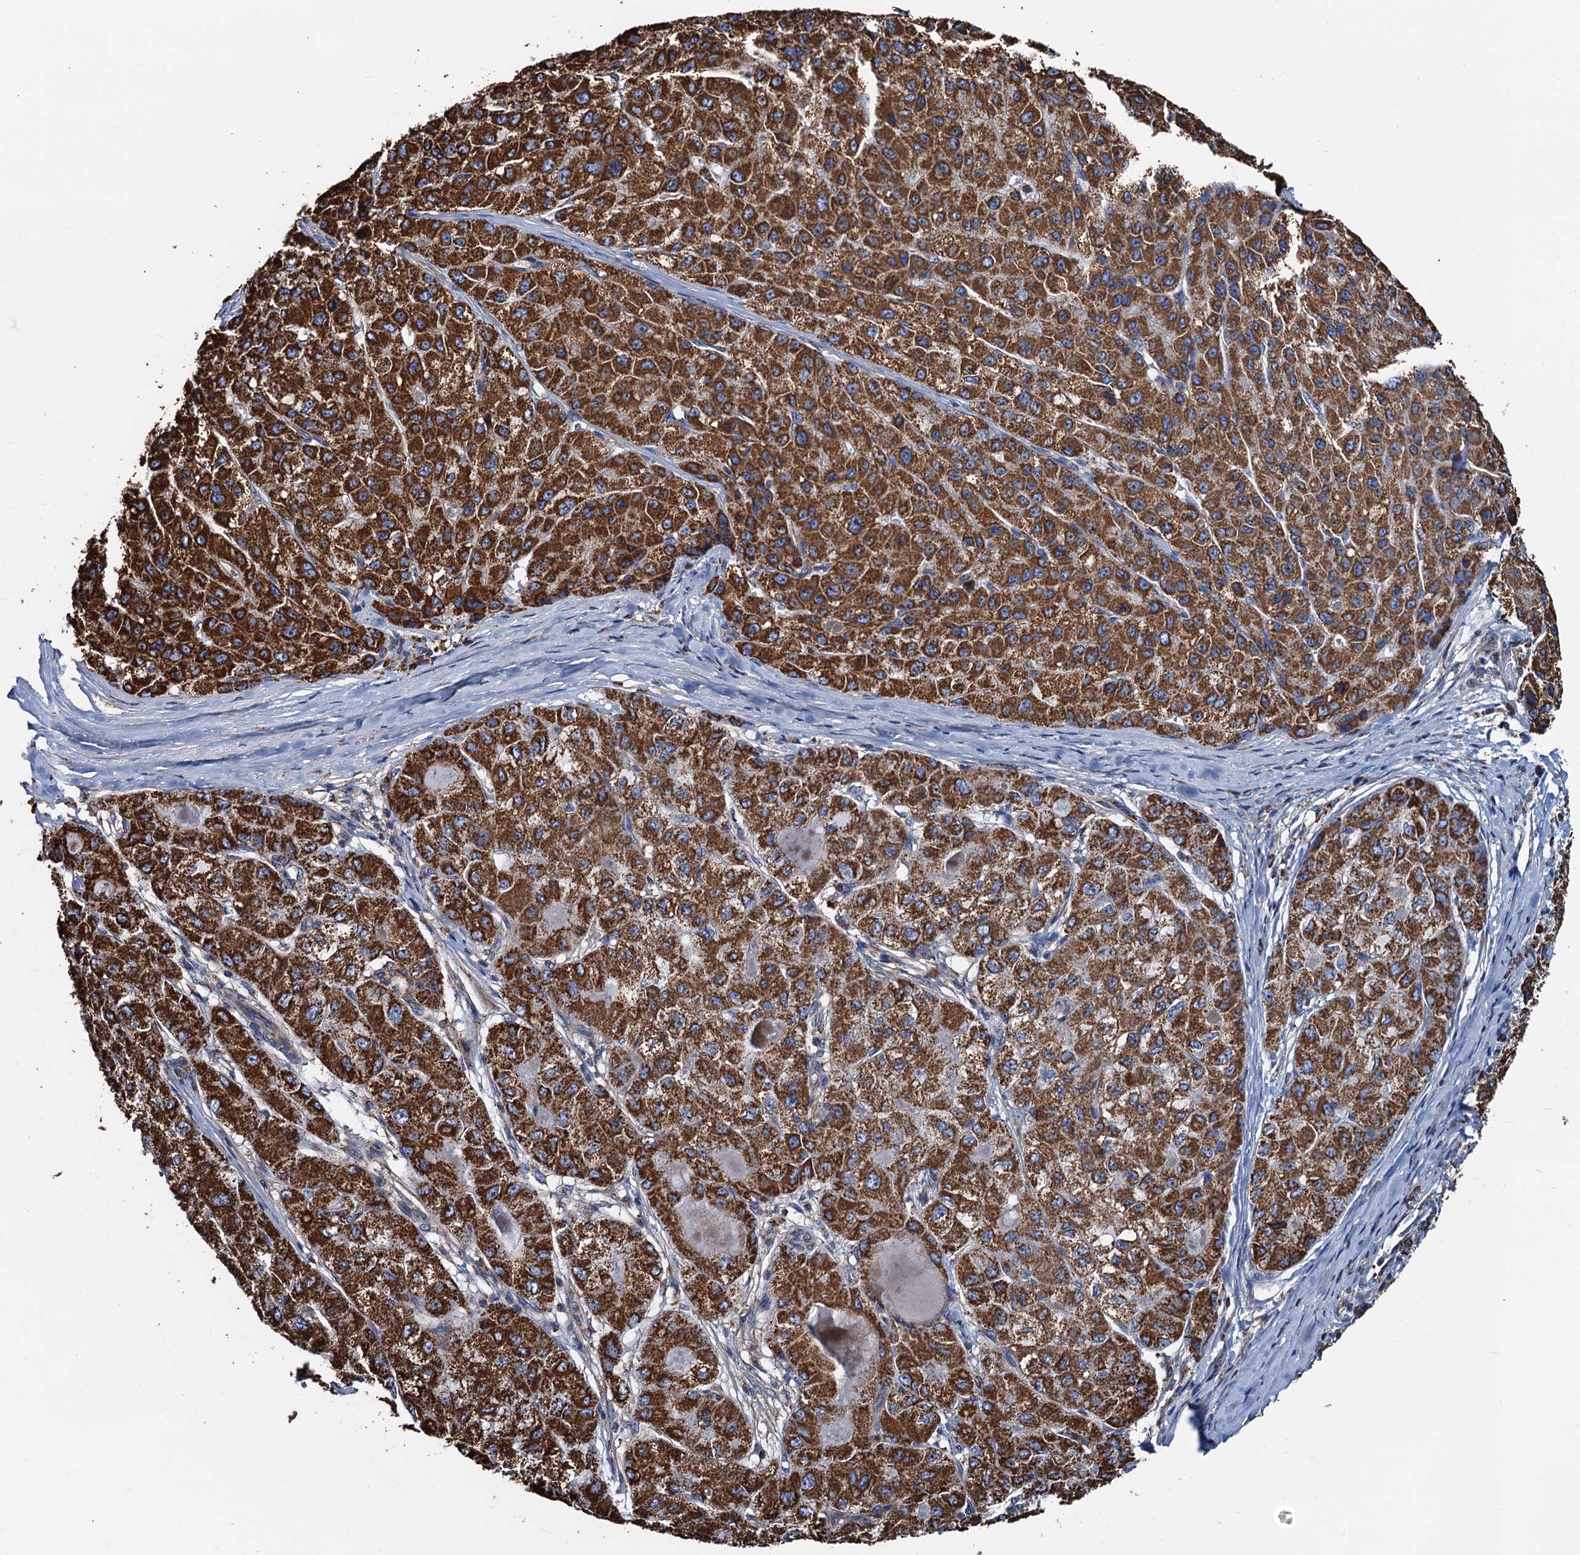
{"staining": {"intensity": "strong", "quantity": ">75%", "location": "cytoplasmic/membranous"}, "tissue": "liver cancer", "cell_type": "Tumor cells", "image_type": "cancer", "snomed": [{"axis": "morphology", "description": "Carcinoma, Hepatocellular, NOS"}, {"axis": "topography", "description": "Liver"}], "caption": "Liver cancer stained with immunohistochemistry (IHC) shows strong cytoplasmic/membranous staining in approximately >75% of tumor cells.", "gene": "AAGAB", "patient": {"sex": "male", "age": 80}}